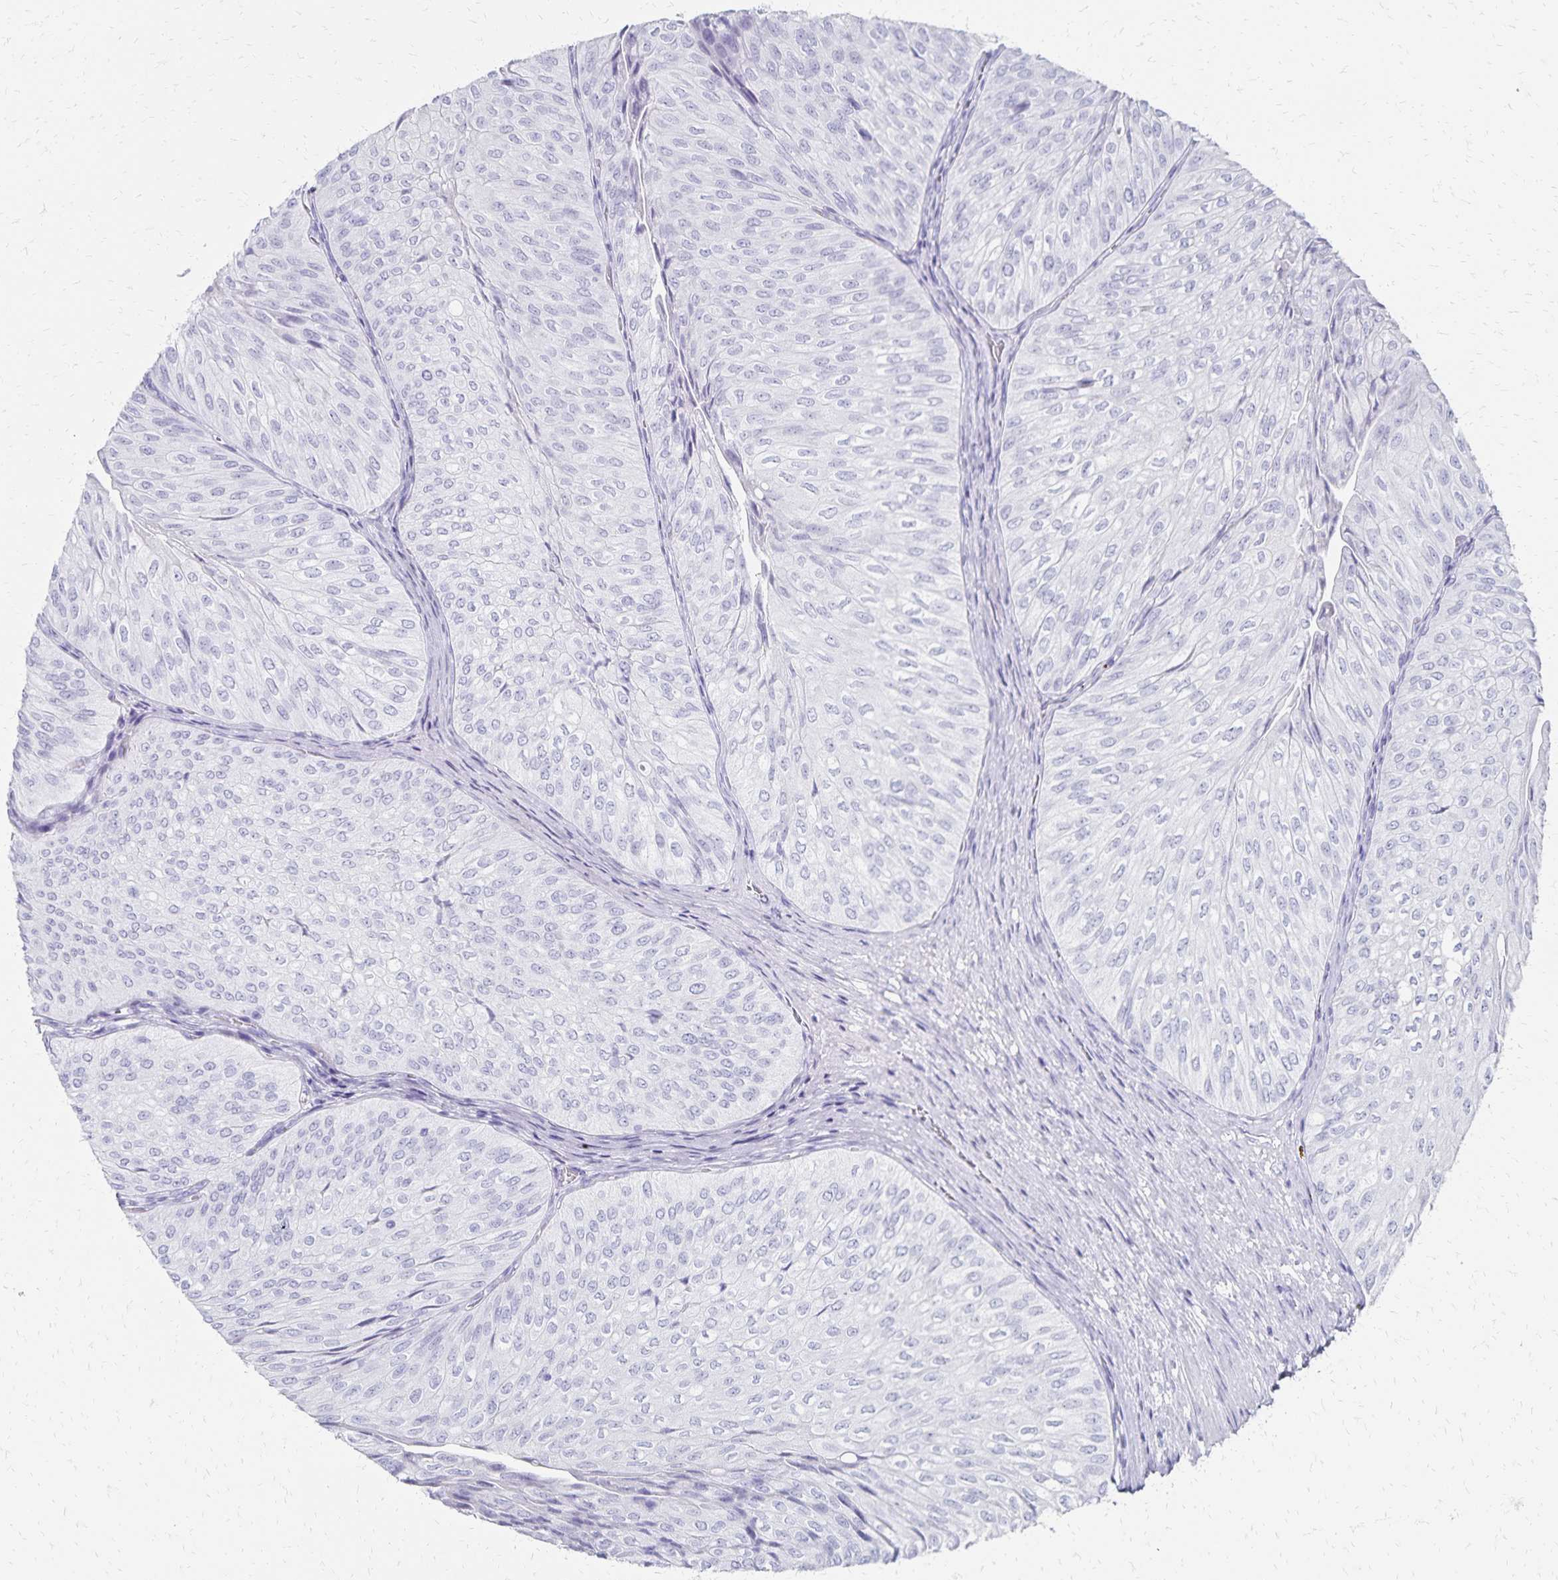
{"staining": {"intensity": "negative", "quantity": "none", "location": "none"}, "tissue": "urothelial cancer", "cell_type": "Tumor cells", "image_type": "cancer", "snomed": [{"axis": "morphology", "description": "Urothelial carcinoma, NOS"}, {"axis": "topography", "description": "Urinary bladder"}], "caption": "This is a photomicrograph of IHC staining of transitional cell carcinoma, which shows no expression in tumor cells.", "gene": "GIP", "patient": {"sex": "male", "age": 62}}